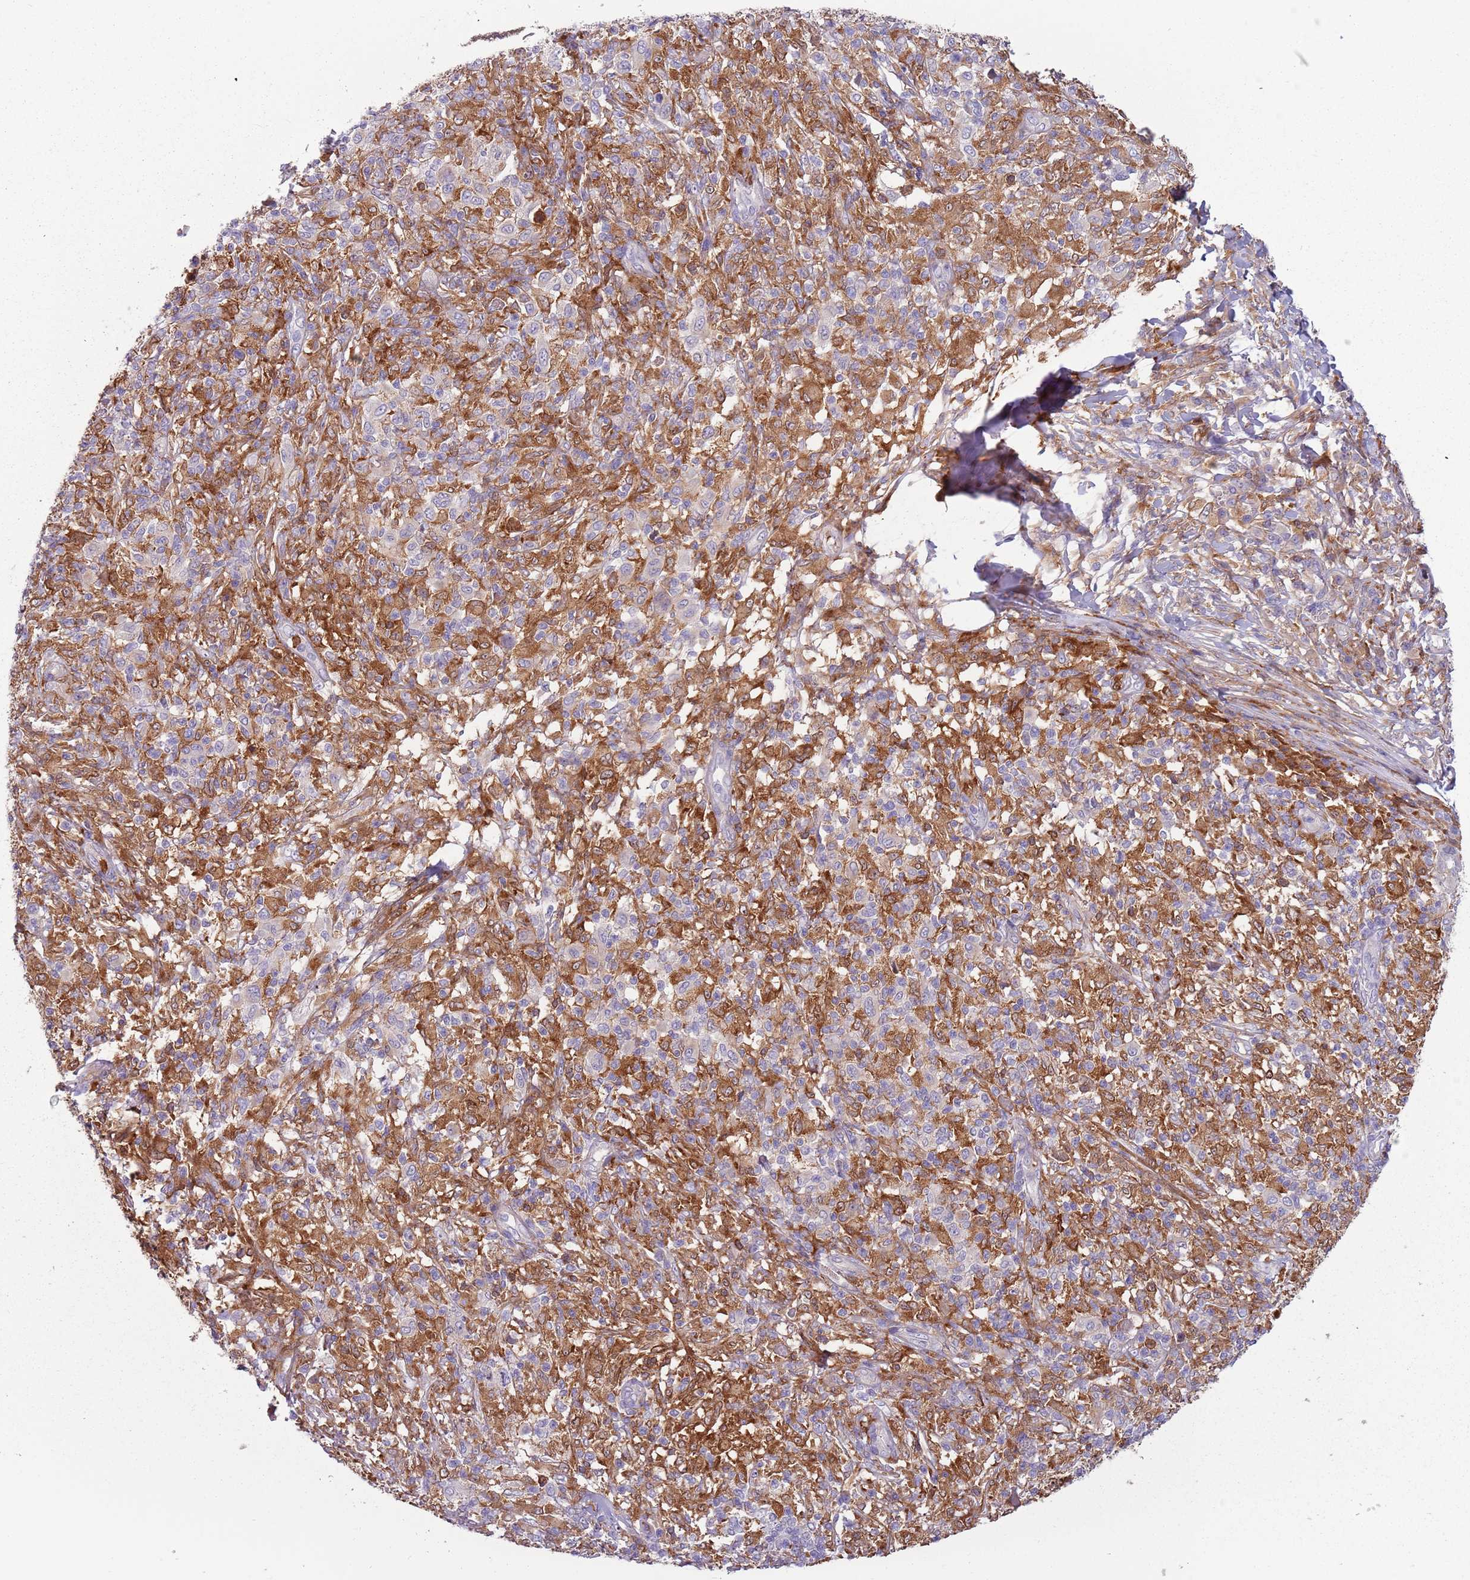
{"staining": {"intensity": "negative", "quantity": "none", "location": "none"}, "tissue": "melanoma", "cell_type": "Tumor cells", "image_type": "cancer", "snomed": [{"axis": "morphology", "description": "Malignant melanoma, NOS"}, {"axis": "topography", "description": "Skin"}], "caption": "Immunohistochemistry histopathology image of human malignant melanoma stained for a protein (brown), which demonstrates no expression in tumor cells.", "gene": "NADK", "patient": {"sex": "male", "age": 66}}